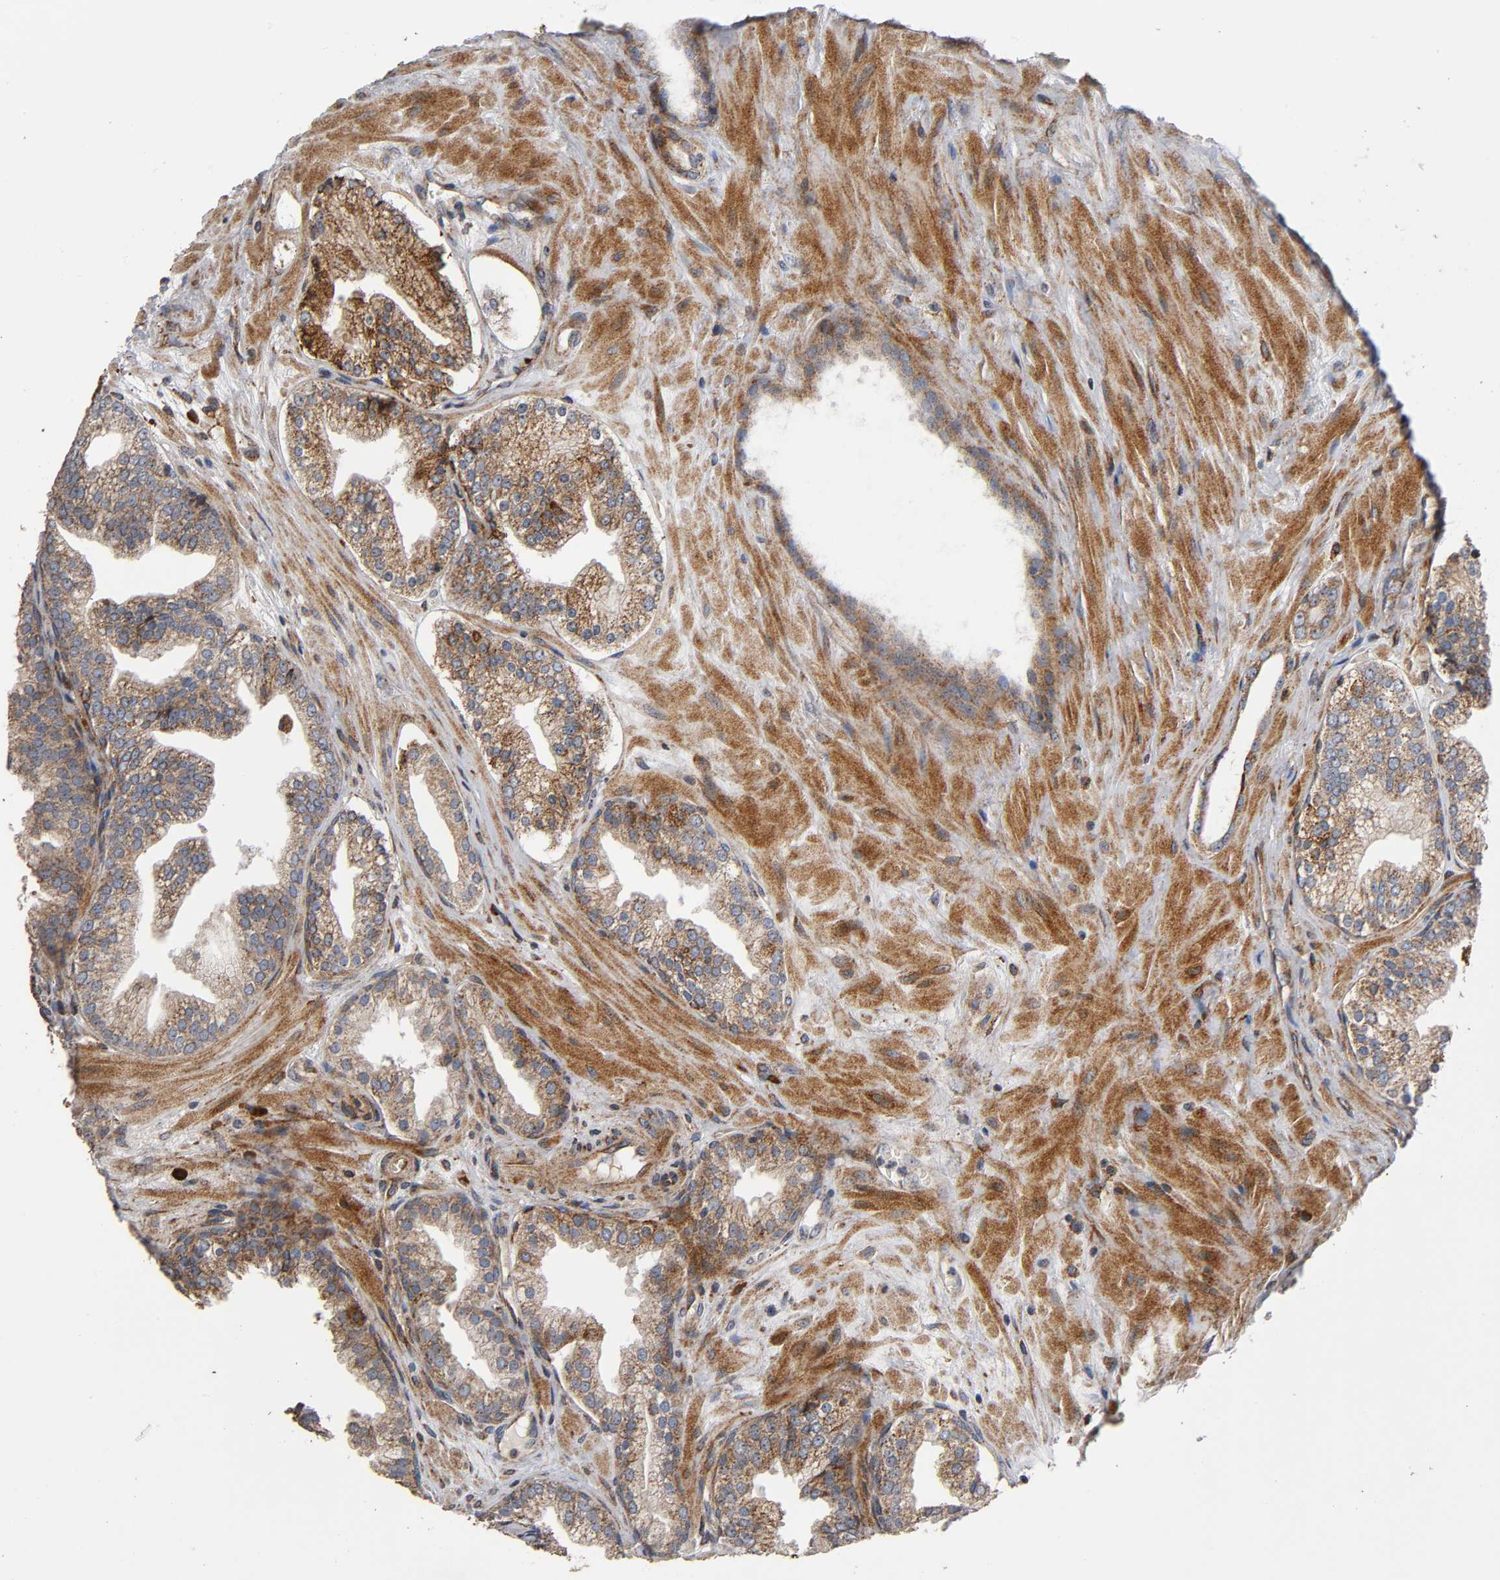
{"staining": {"intensity": "moderate", "quantity": "25%-75%", "location": "cytoplasmic/membranous"}, "tissue": "prostate cancer", "cell_type": "Tumor cells", "image_type": "cancer", "snomed": [{"axis": "morphology", "description": "Adenocarcinoma, High grade"}, {"axis": "topography", "description": "Prostate"}], "caption": "High-magnification brightfield microscopy of prostate cancer stained with DAB (3,3'-diaminobenzidine) (brown) and counterstained with hematoxylin (blue). tumor cells exhibit moderate cytoplasmic/membranous expression is seen in about25%-75% of cells. The protein of interest is shown in brown color, while the nuclei are stained blue.", "gene": "MAP3K1", "patient": {"sex": "male", "age": 68}}